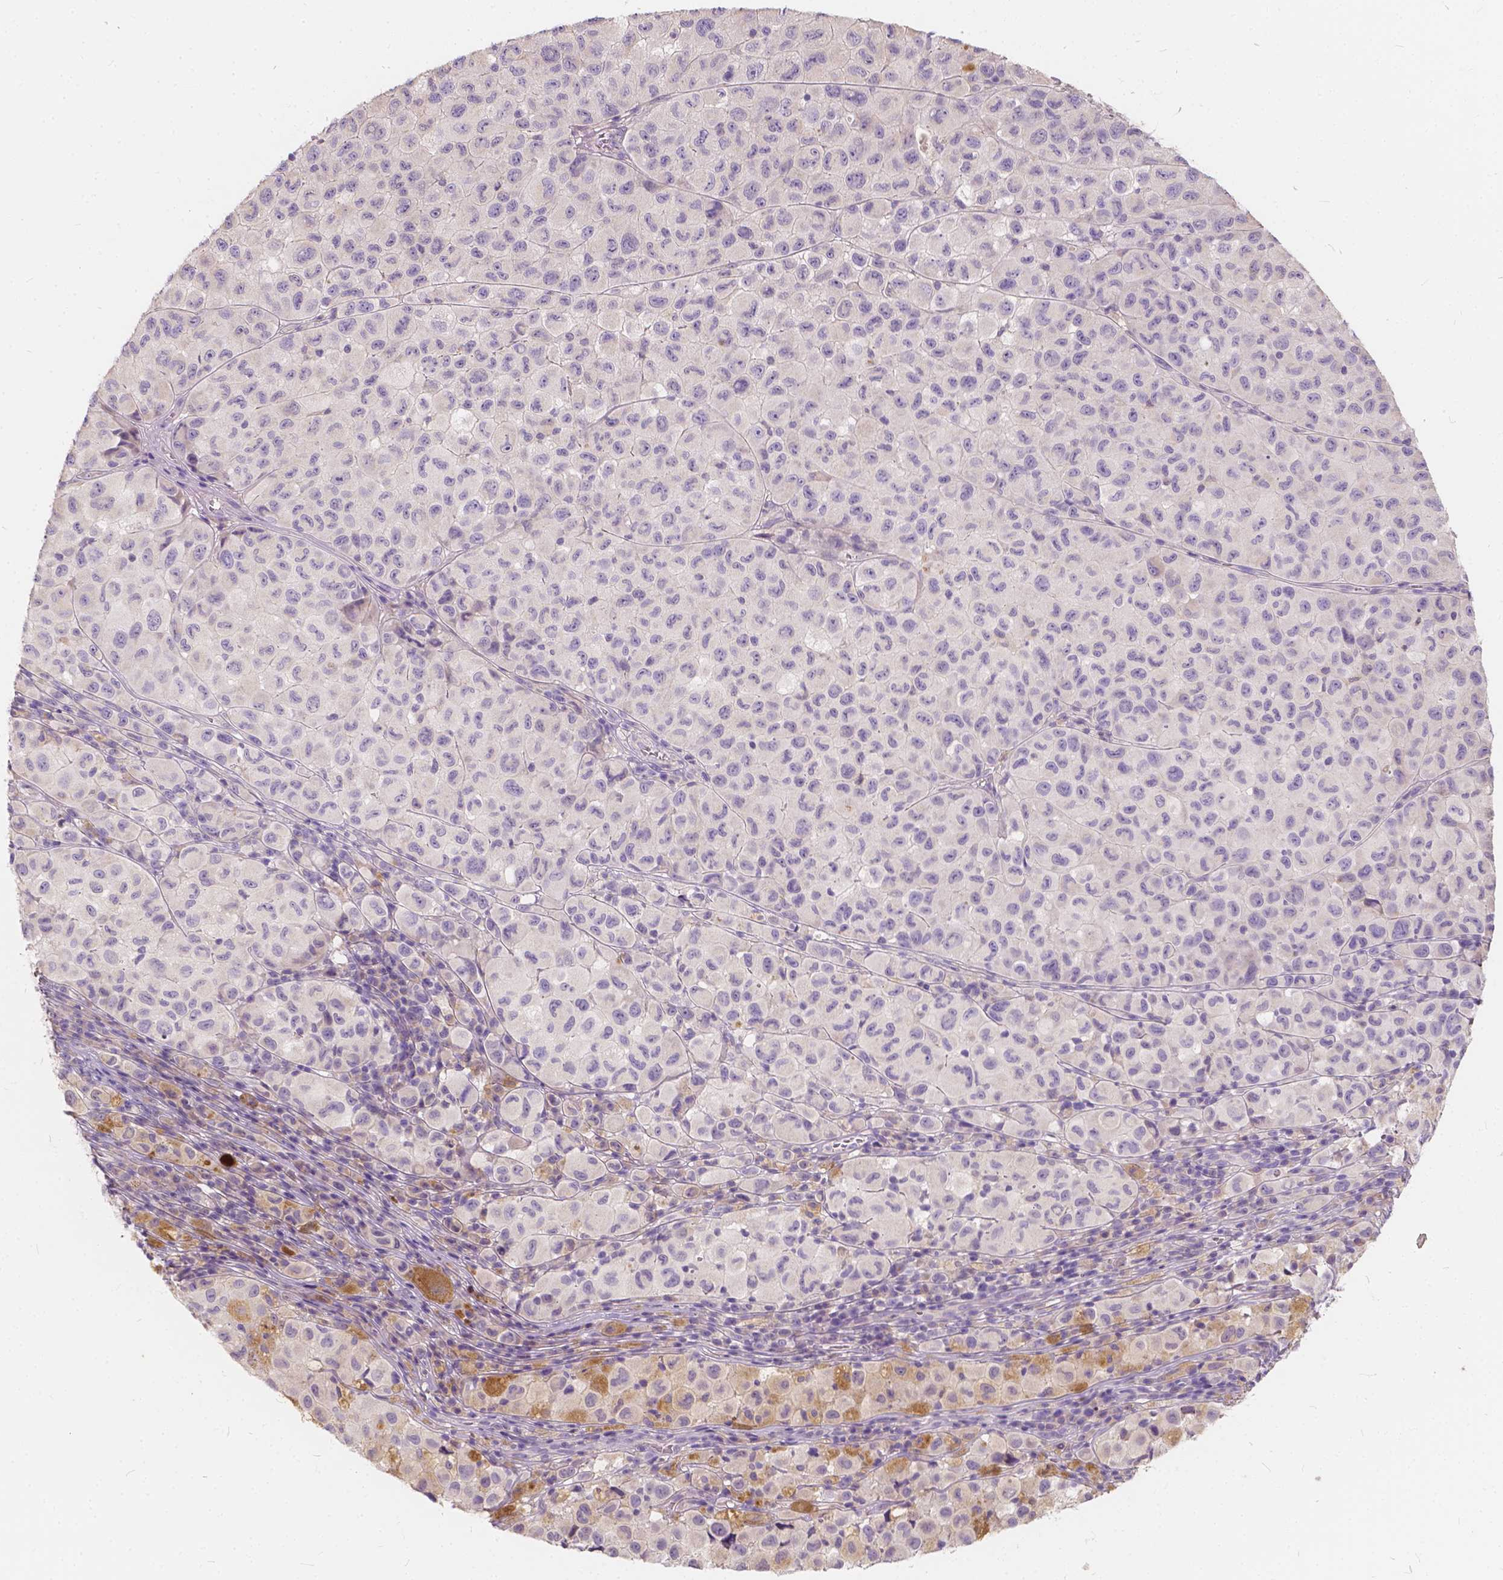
{"staining": {"intensity": "negative", "quantity": "none", "location": "none"}, "tissue": "melanoma", "cell_type": "Tumor cells", "image_type": "cancer", "snomed": [{"axis": "morphology", "description": "Malignant melanoma, NOS"}, {"axis": "topography", "description": "Skin"}], "caption": "Photomicrograph shows no significant protein staining in tumor cells of melanoma.", "gene": "KIAA0513", "patient": {"sex": "male", "age": 93}}